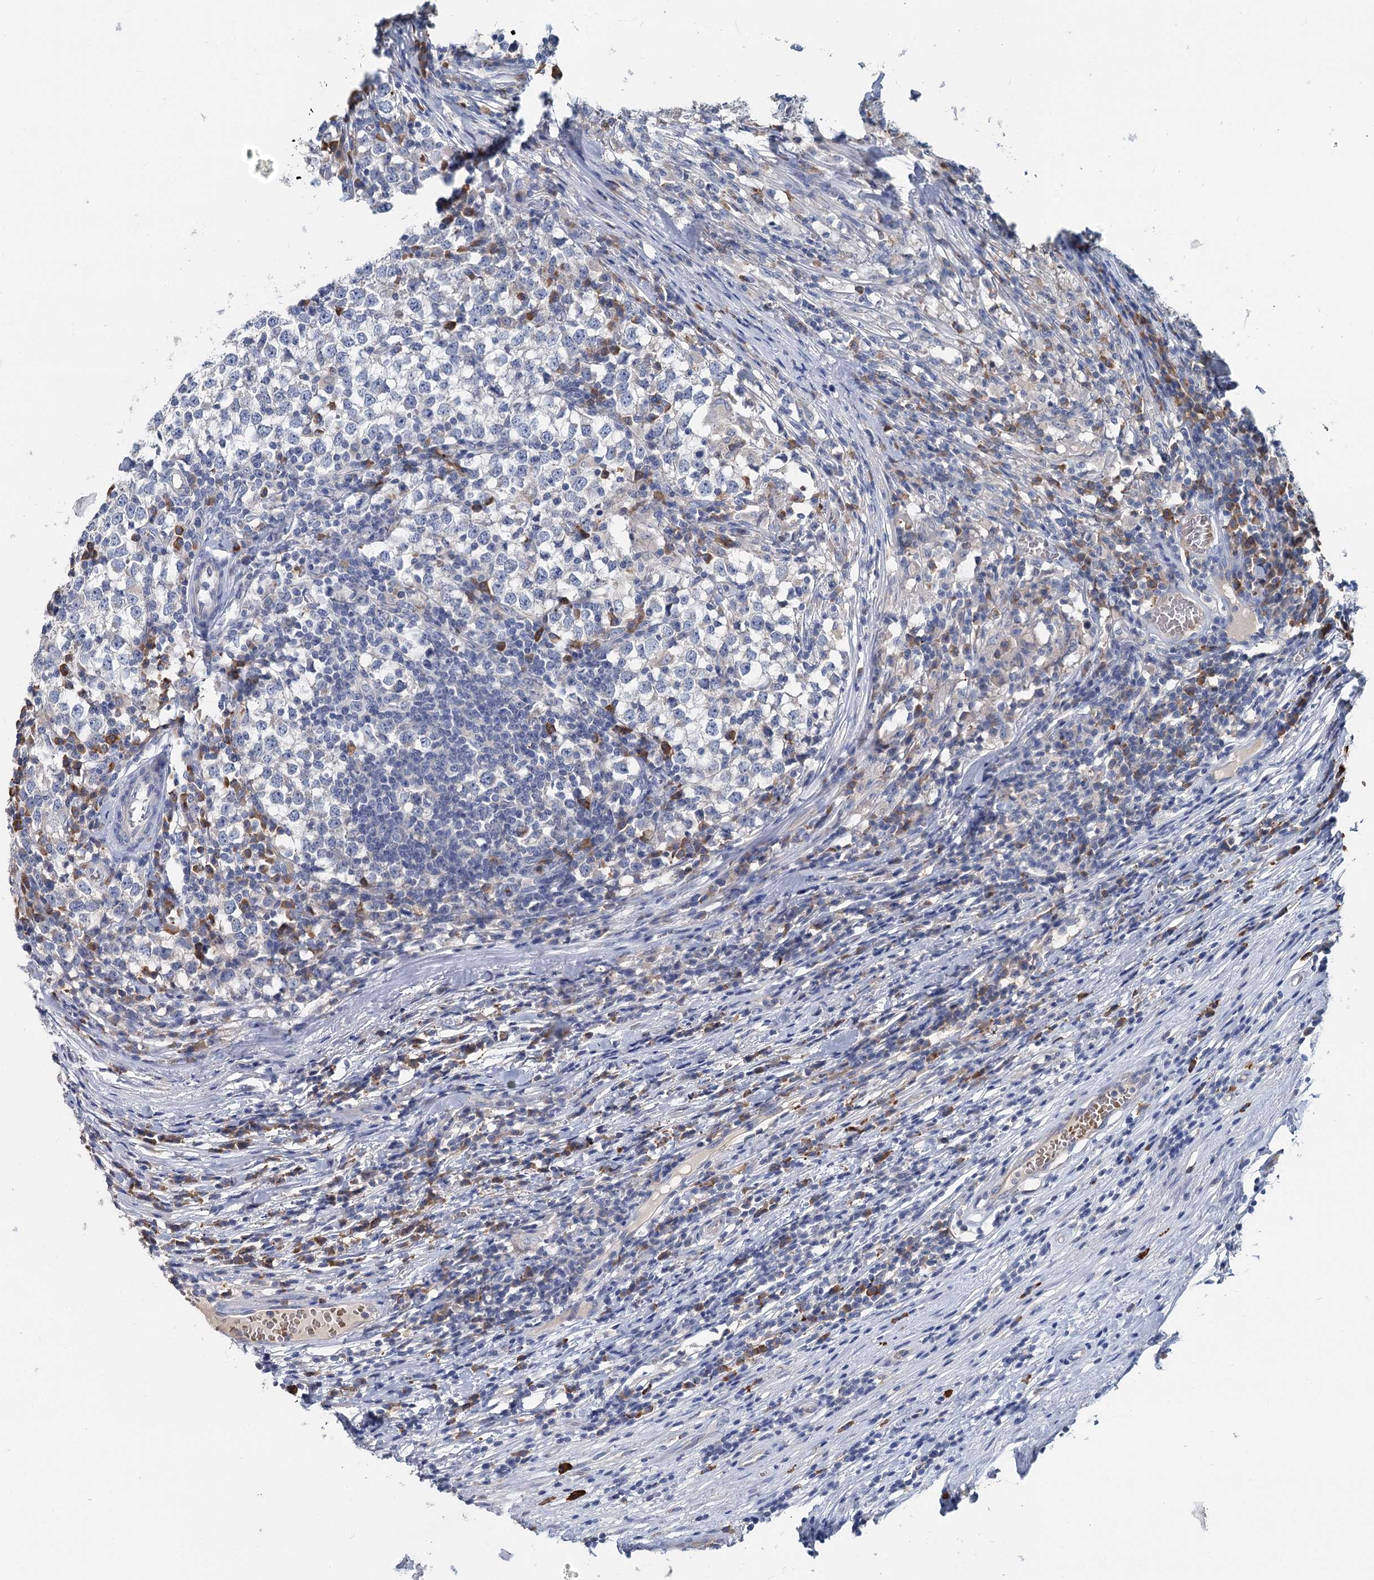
{"staining": {"intensity": "negative", "quantity": "none", "location": "none"}, "tissue": "testis cancer", "cell_type": "Tumor cells", "image_type": "cancer", "snomed": [{"axis": "morphology", "description": "Seminoma, NOS"}, {"axis": "topography", "description": "Testis"}], "caption": "IHC photomicrograph of neoplastic tissue: testis cancer (seminoma) stained with DAB demonstrates no significant protein expression in tumor cells.", "gene": "ANKRD16", "patient": {"sex": "male", "age": 65}}